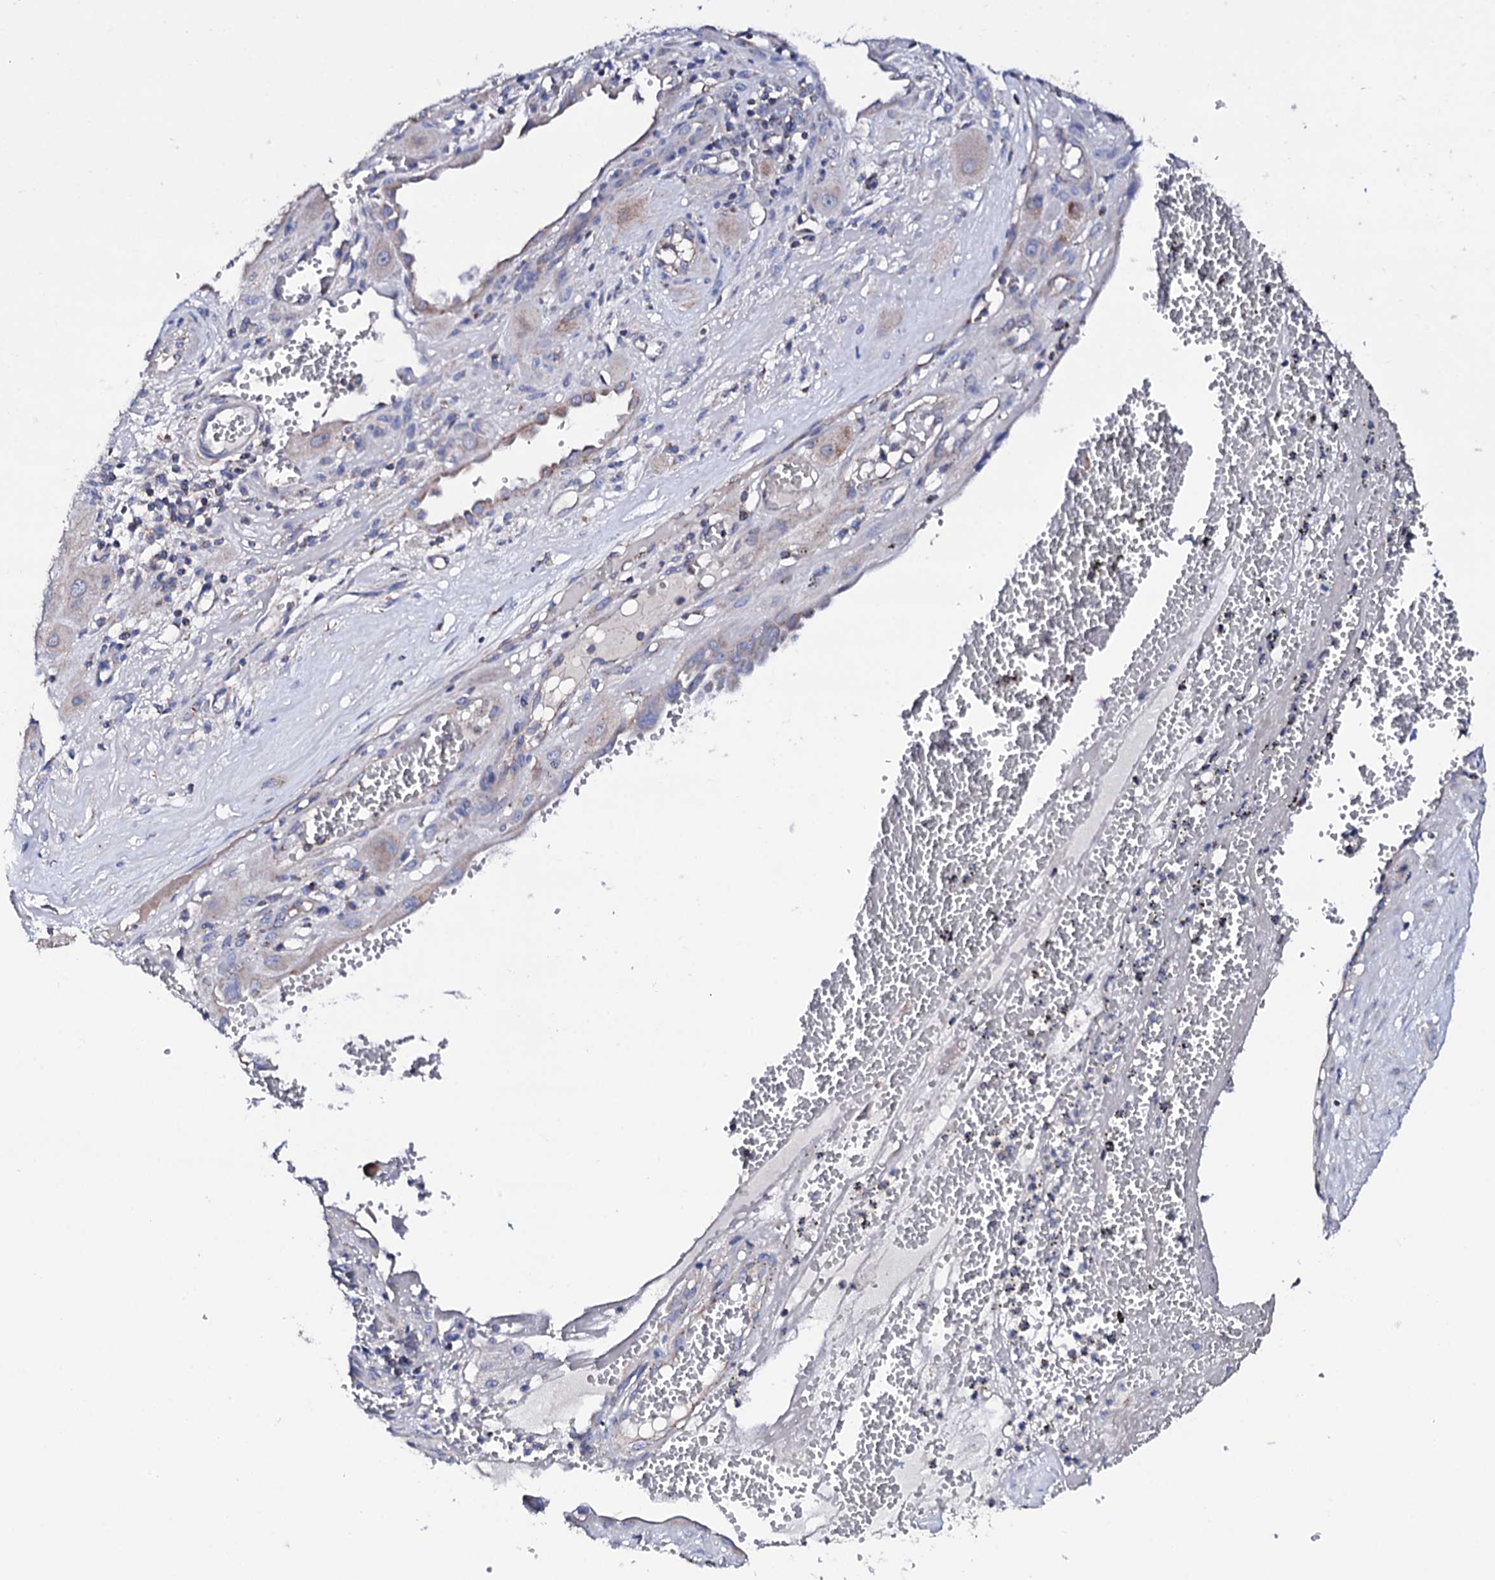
{"staining": {"intensity": "weak", "quantity": "<25%", "location": "cytoplasmic/membranous"}, "tissue": "cervical cancer", "cell_type": "Tumor cells", "image_type": "cancer", "snomed": [{"axis": "morphology", "description": "Squamous cell carcinoma, NOS"}, {"axis": "topography", "description": "Cervix"}], "caption": "Immunohistochemistry (IHC) of cervical squamous cell carcinoma displays no positivity in tumor cells.", "gene": "TCAF2", "patient": {"sex": "female", "age": 34}}